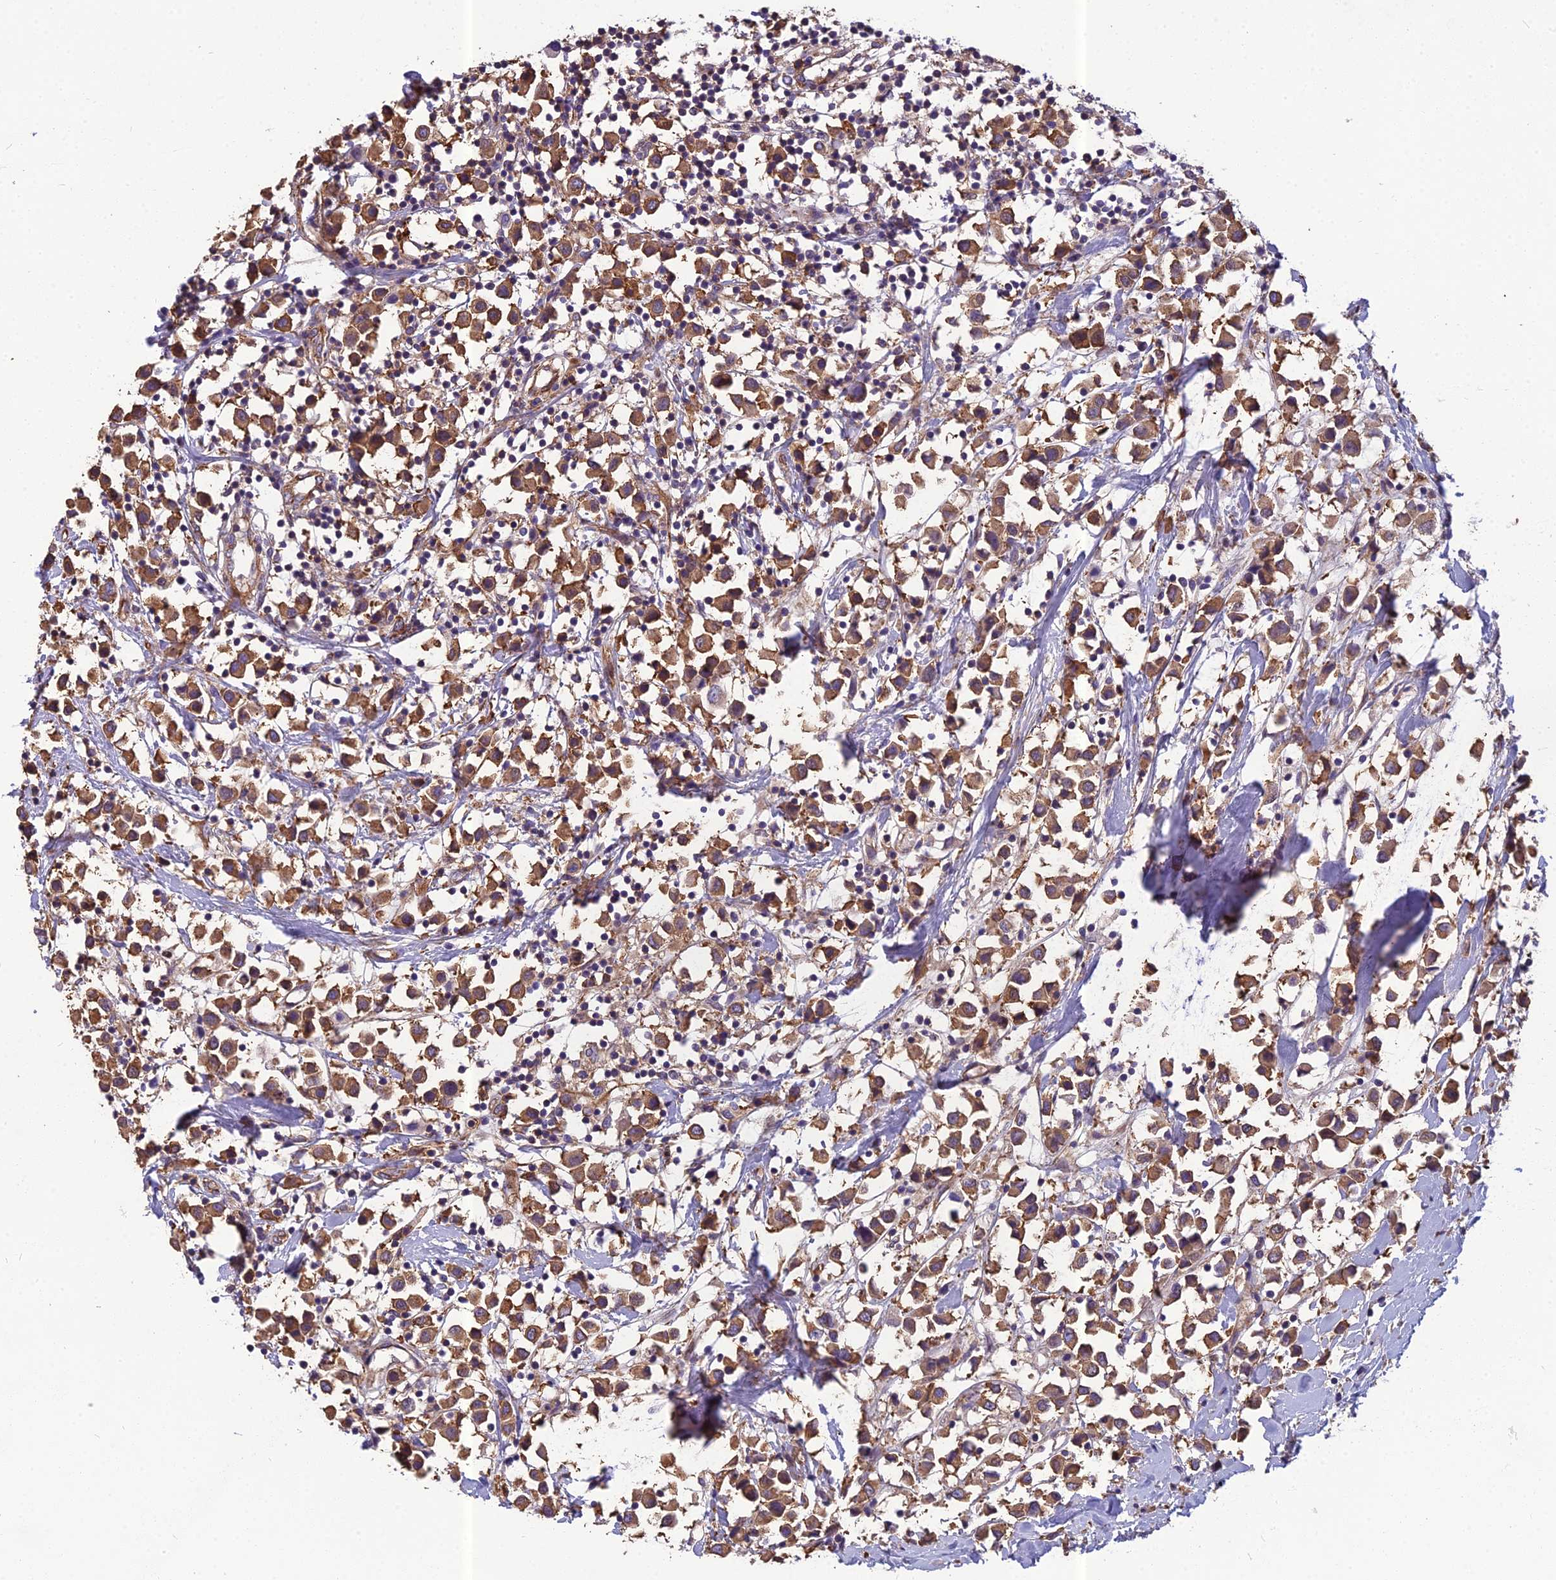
{"staining": {"intensity": "strong", "quantity": ">75%", "location": "cytoplasmic/membranous"}, "tissue": "breast cancer", "cell_type": "Tumor cells", "image_type": "cancer", "snomed": [{"axis": "morphology", "description": "Duct carcinoma"}, {"axis": "topography", "description": "Breast"}], "caption": "Human breast infiltrating ductal carcinoma stained with a protein marker demonstrates strong staining in tumor cells.", "gene": "SPDL1", "patient": {"sex": "female", "age": 61}}